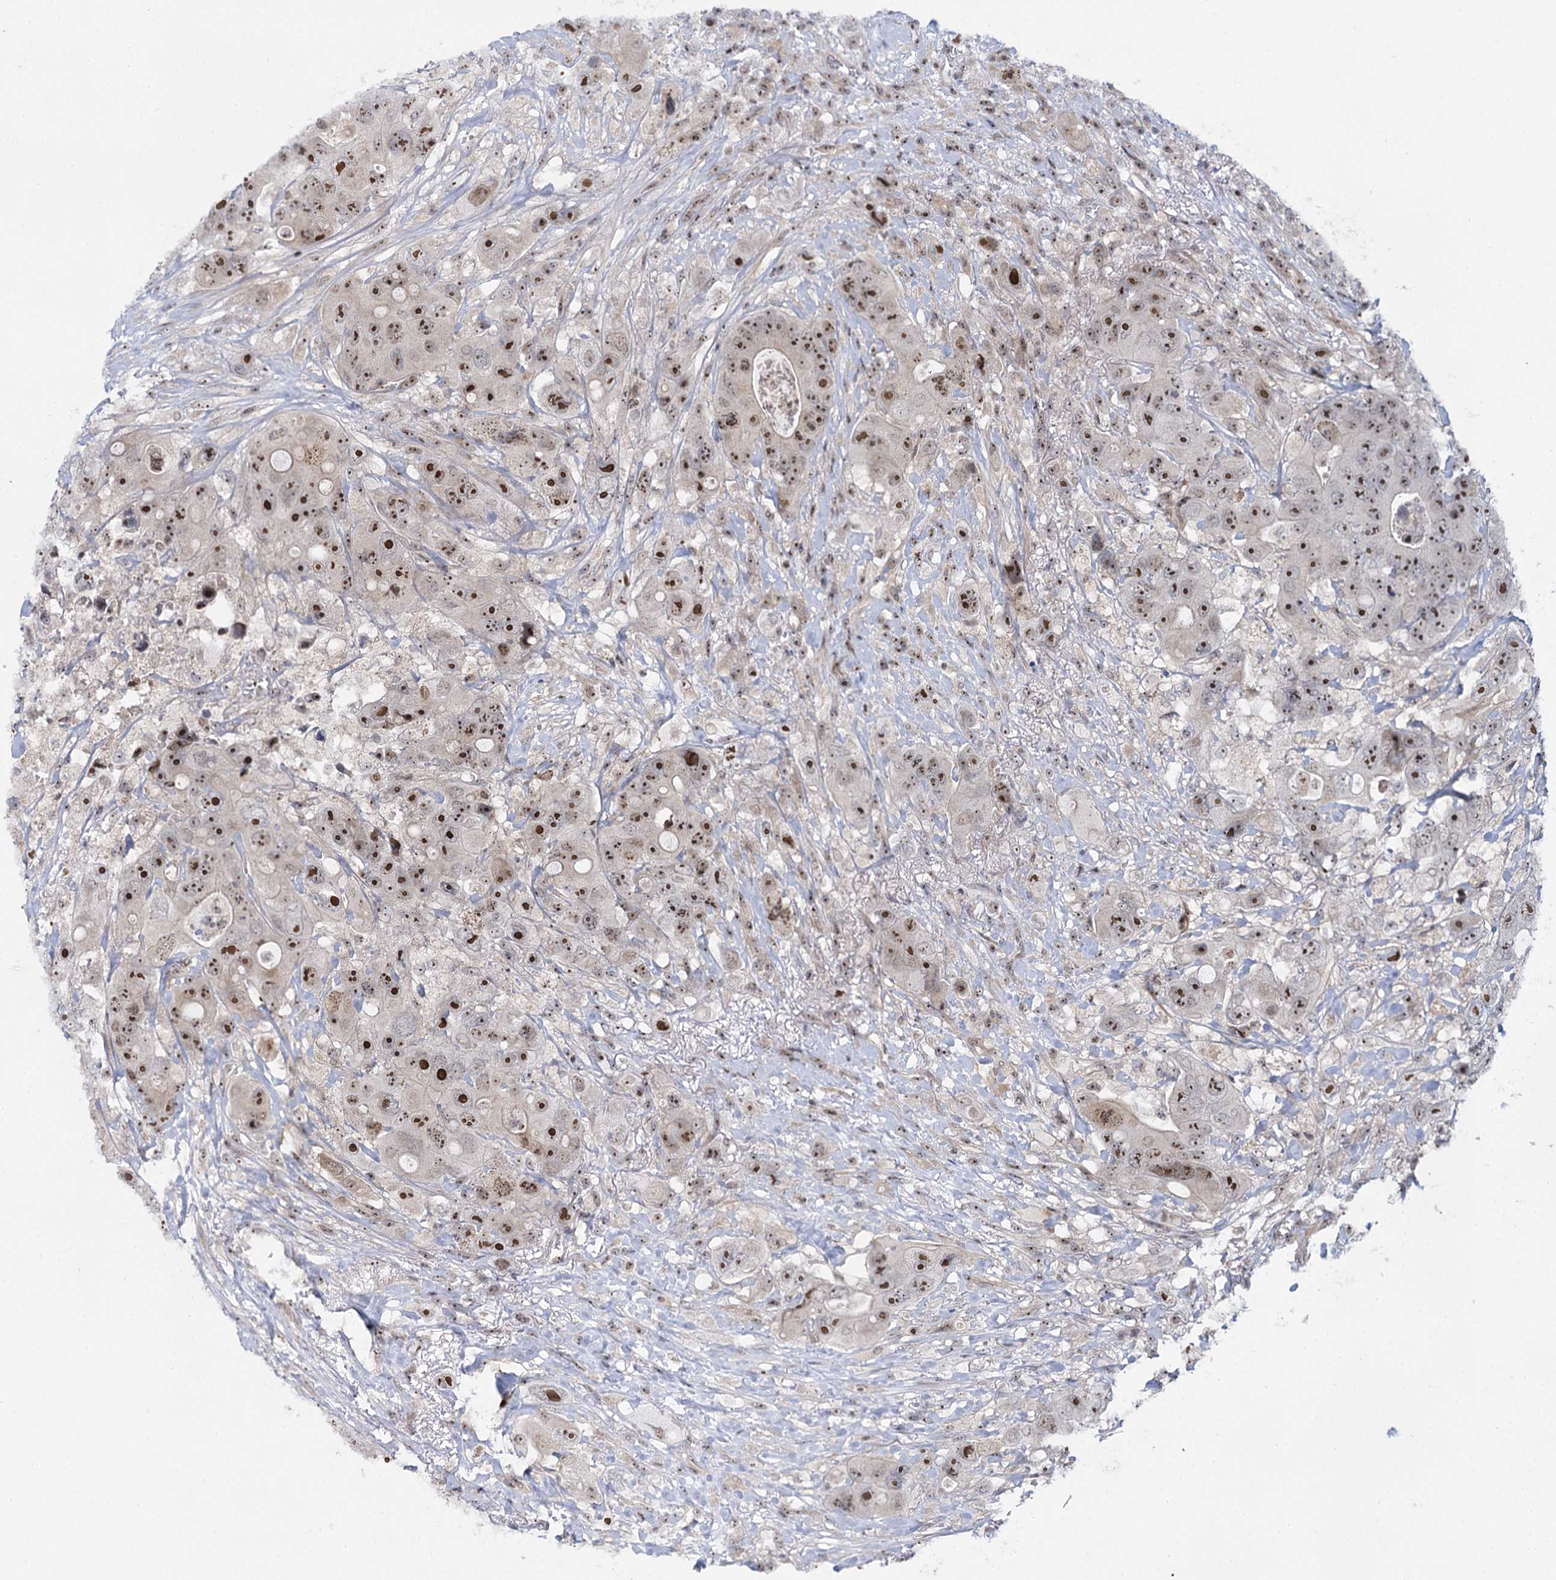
{"staining": {"intensity": "strong", "quantity": ">75%", "location": "nuclear"}, "tissue": "colorectal cancer", "cell_type": "Tumor cells", "image_type": "cancer", "snomed": [{"axis": "morphology", "description": "Adenocarcinoma, NOS"}, {"axis": "topography", "description": "Colon"}], "caption": "A photomicrograph of human colorectal cancer (adenocarcinoma) stained for a protein exhibits strong nuclear brown staining in tumor cells.", "gene": "SUPT20H", "patient": {"sex": "female", "age": 46}}